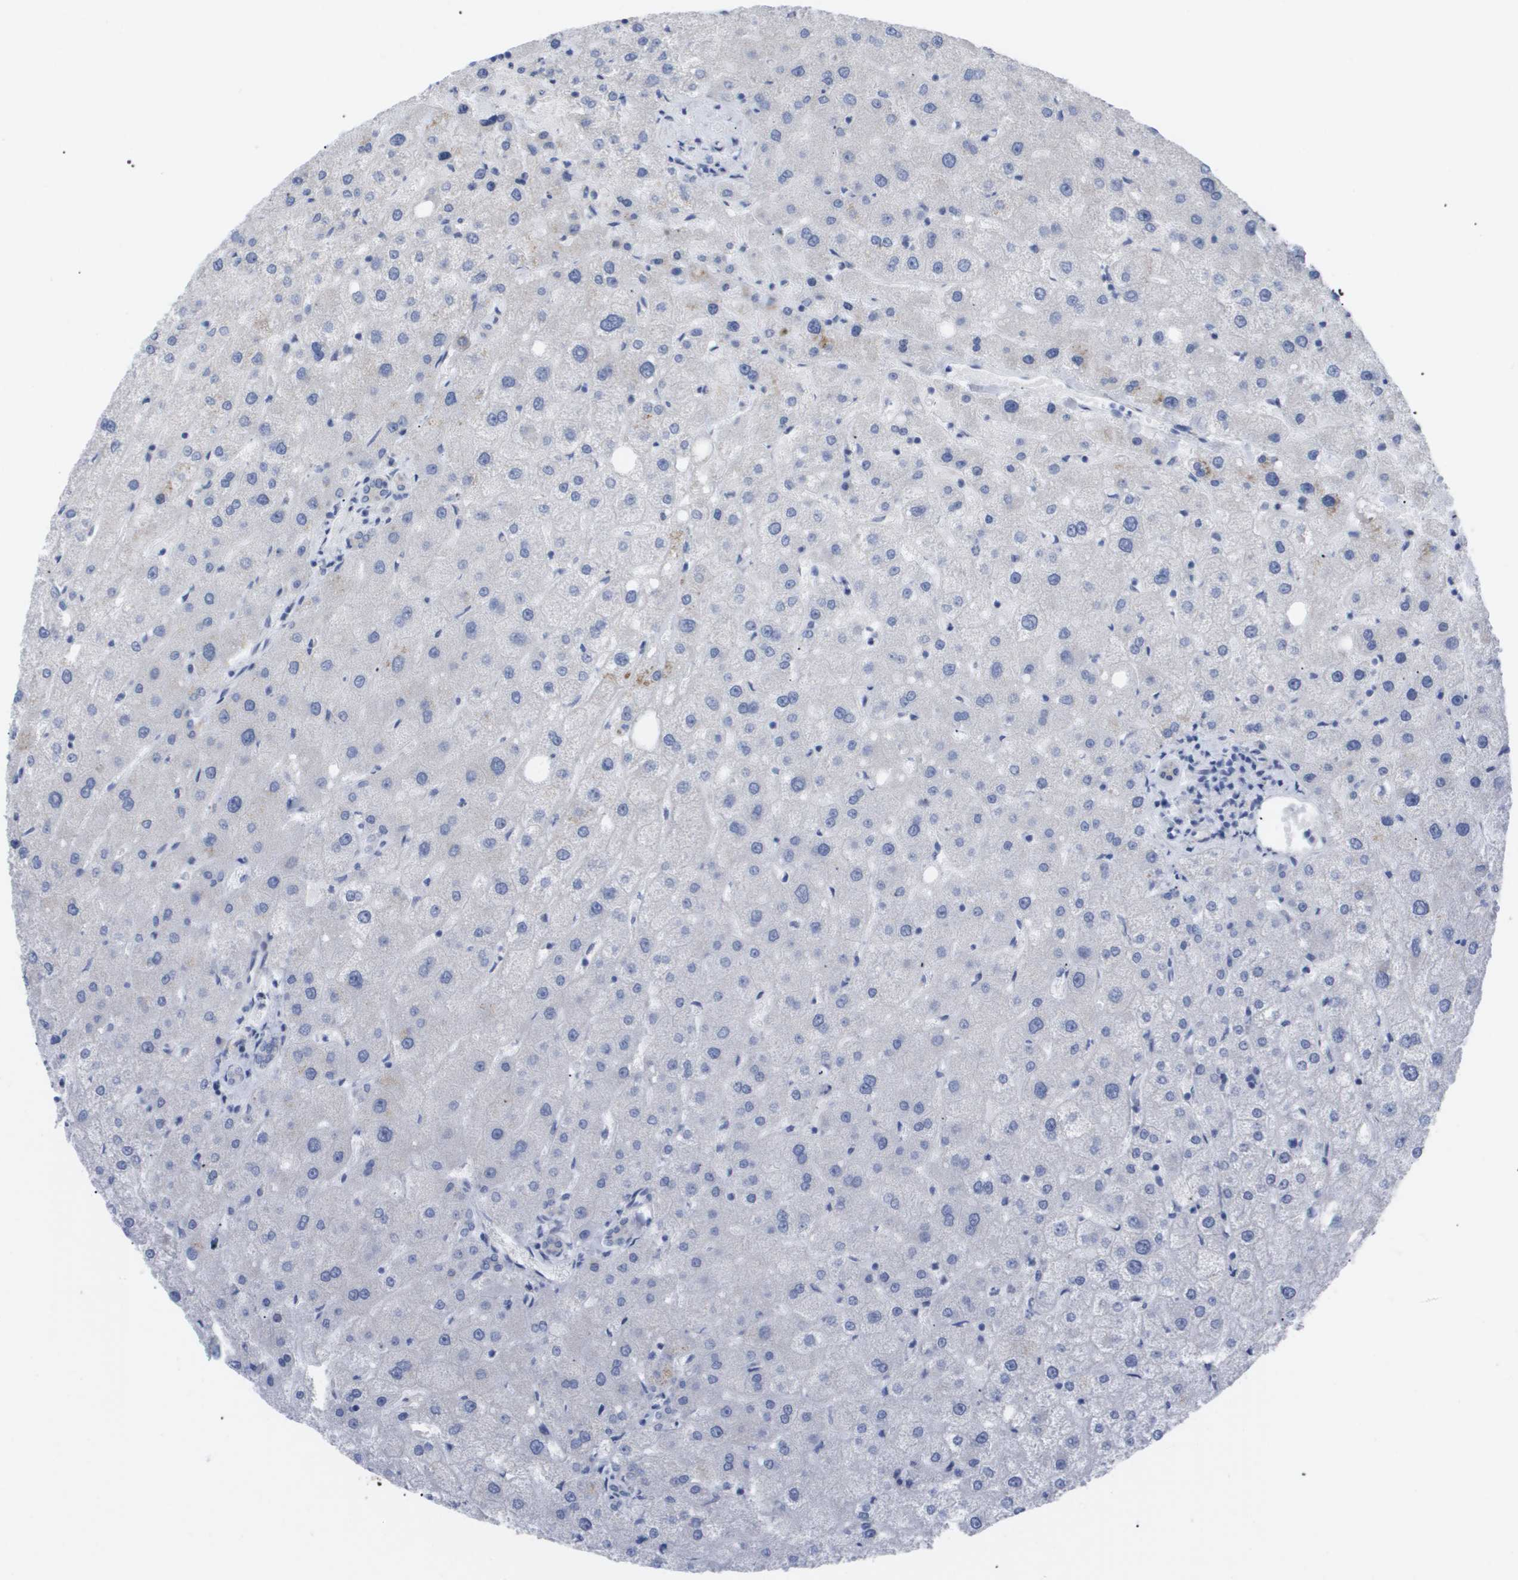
{"staining": {"intensity": "negative", "quantity": "none", "location": "none"}, "tissue": "liver", "cell_type": "Cholangiocytes", "image_type": "normal", "snomed": [{"axis": "morphology", "description": "Normal tissue, NOS"}, {"axis": "topography", "description": "Liver"}], "caption": "This is an immunohistochemistry image of unremarkable human liver. There is no positivity in cholangiocytes.", "gene": "CAV3", "patient": {"sex": "male", "age": 73}}